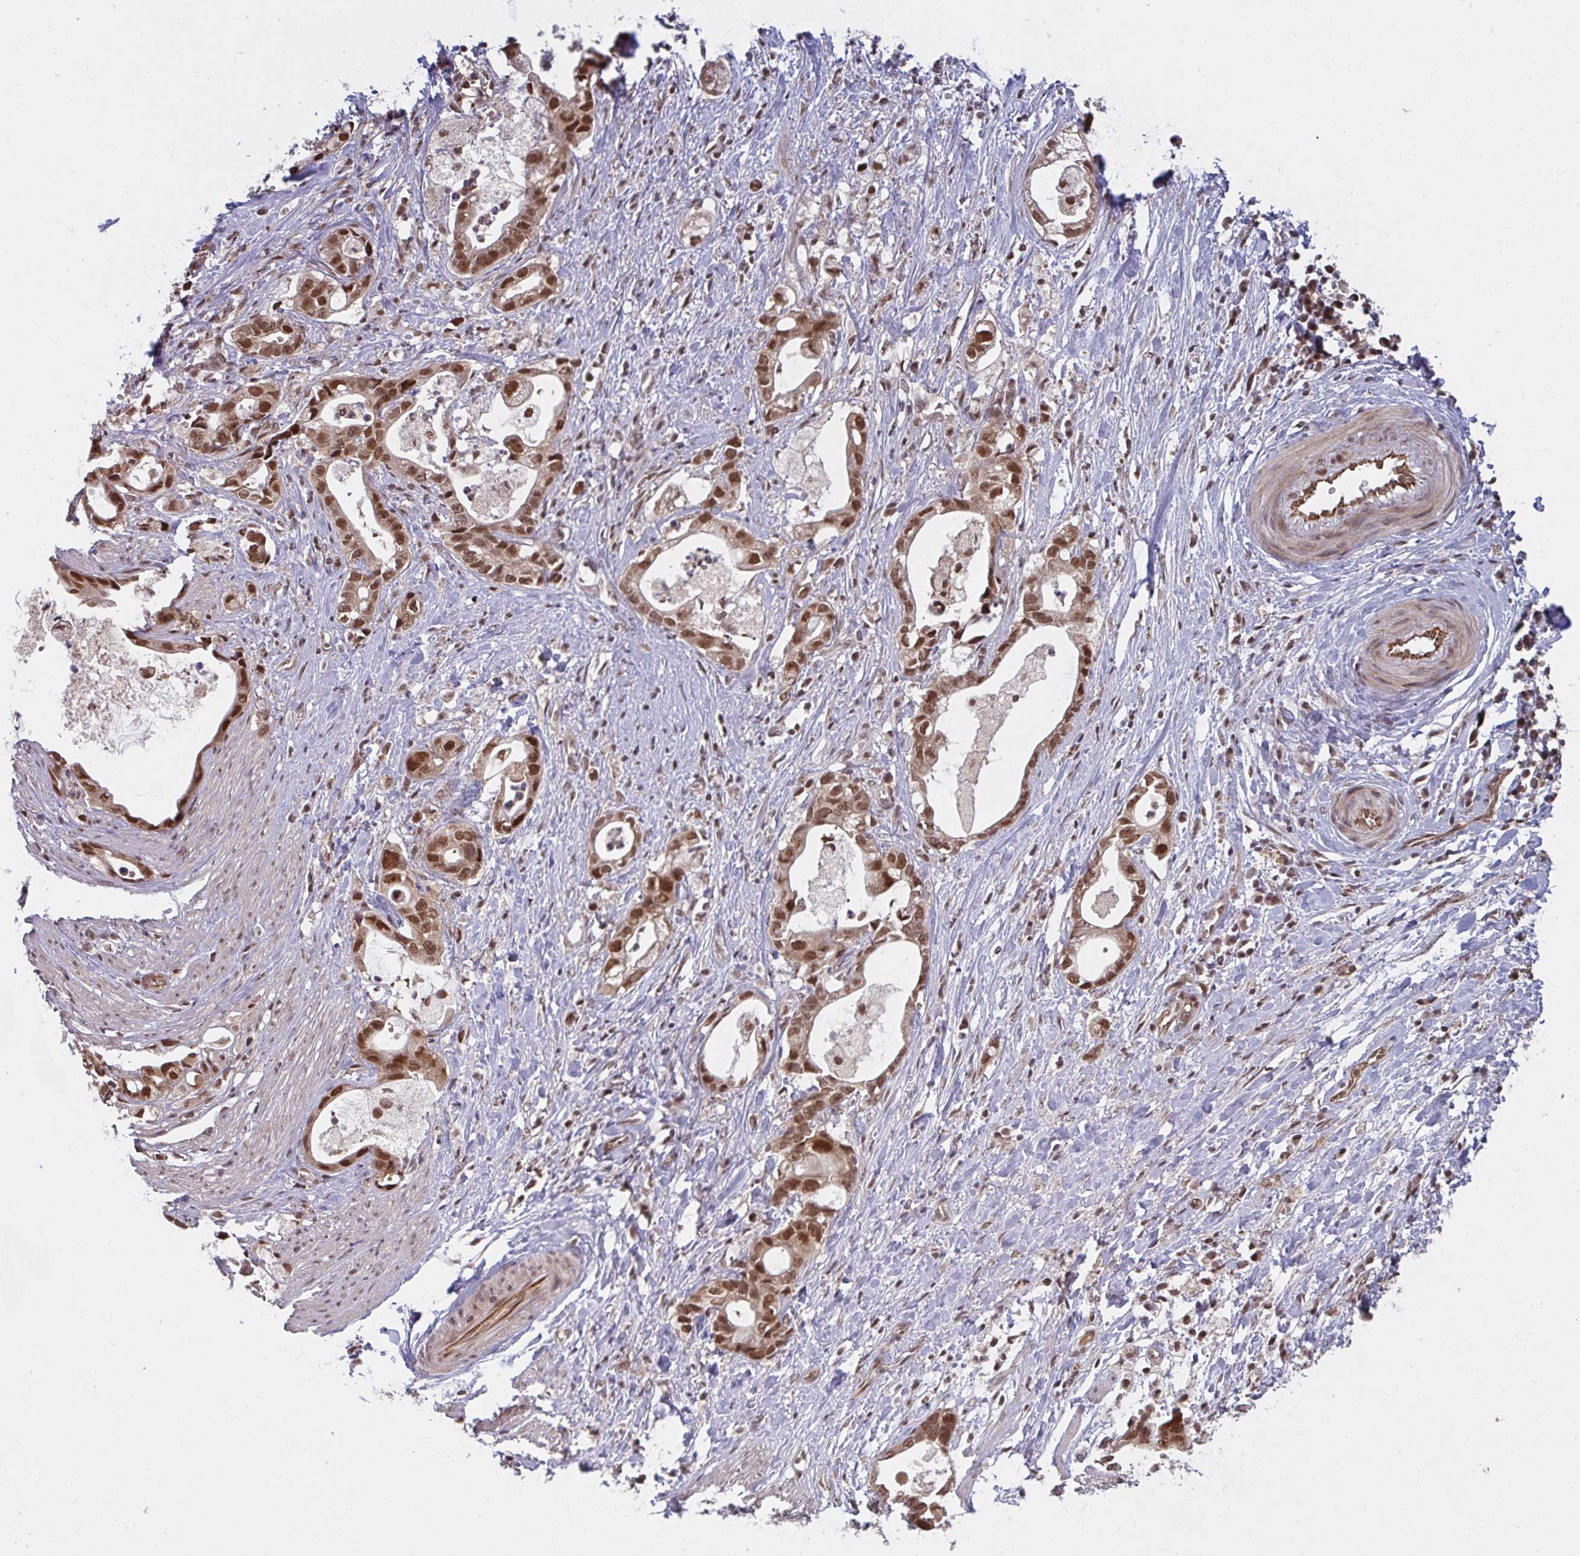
{"staining": {"intensity": "moderate", "quantity": ">75%", "location": "nuclear"}, "tissue": "stomach cancer", "cell_type": "Tumor cells", "image_type": "cancer", "snomed": [{"axis": "morphology", "description": "Adenocarcinoma, NOS"}, {"axis": "topography", "description": "Stomach"}], "caption": "A brown stain highlights moderate nuclear positivity of a protein in adenocarcinoma (stomach) tumor cells.", "gene": "GTF3C6", "patient": {"sex": "male", "age": 55}}